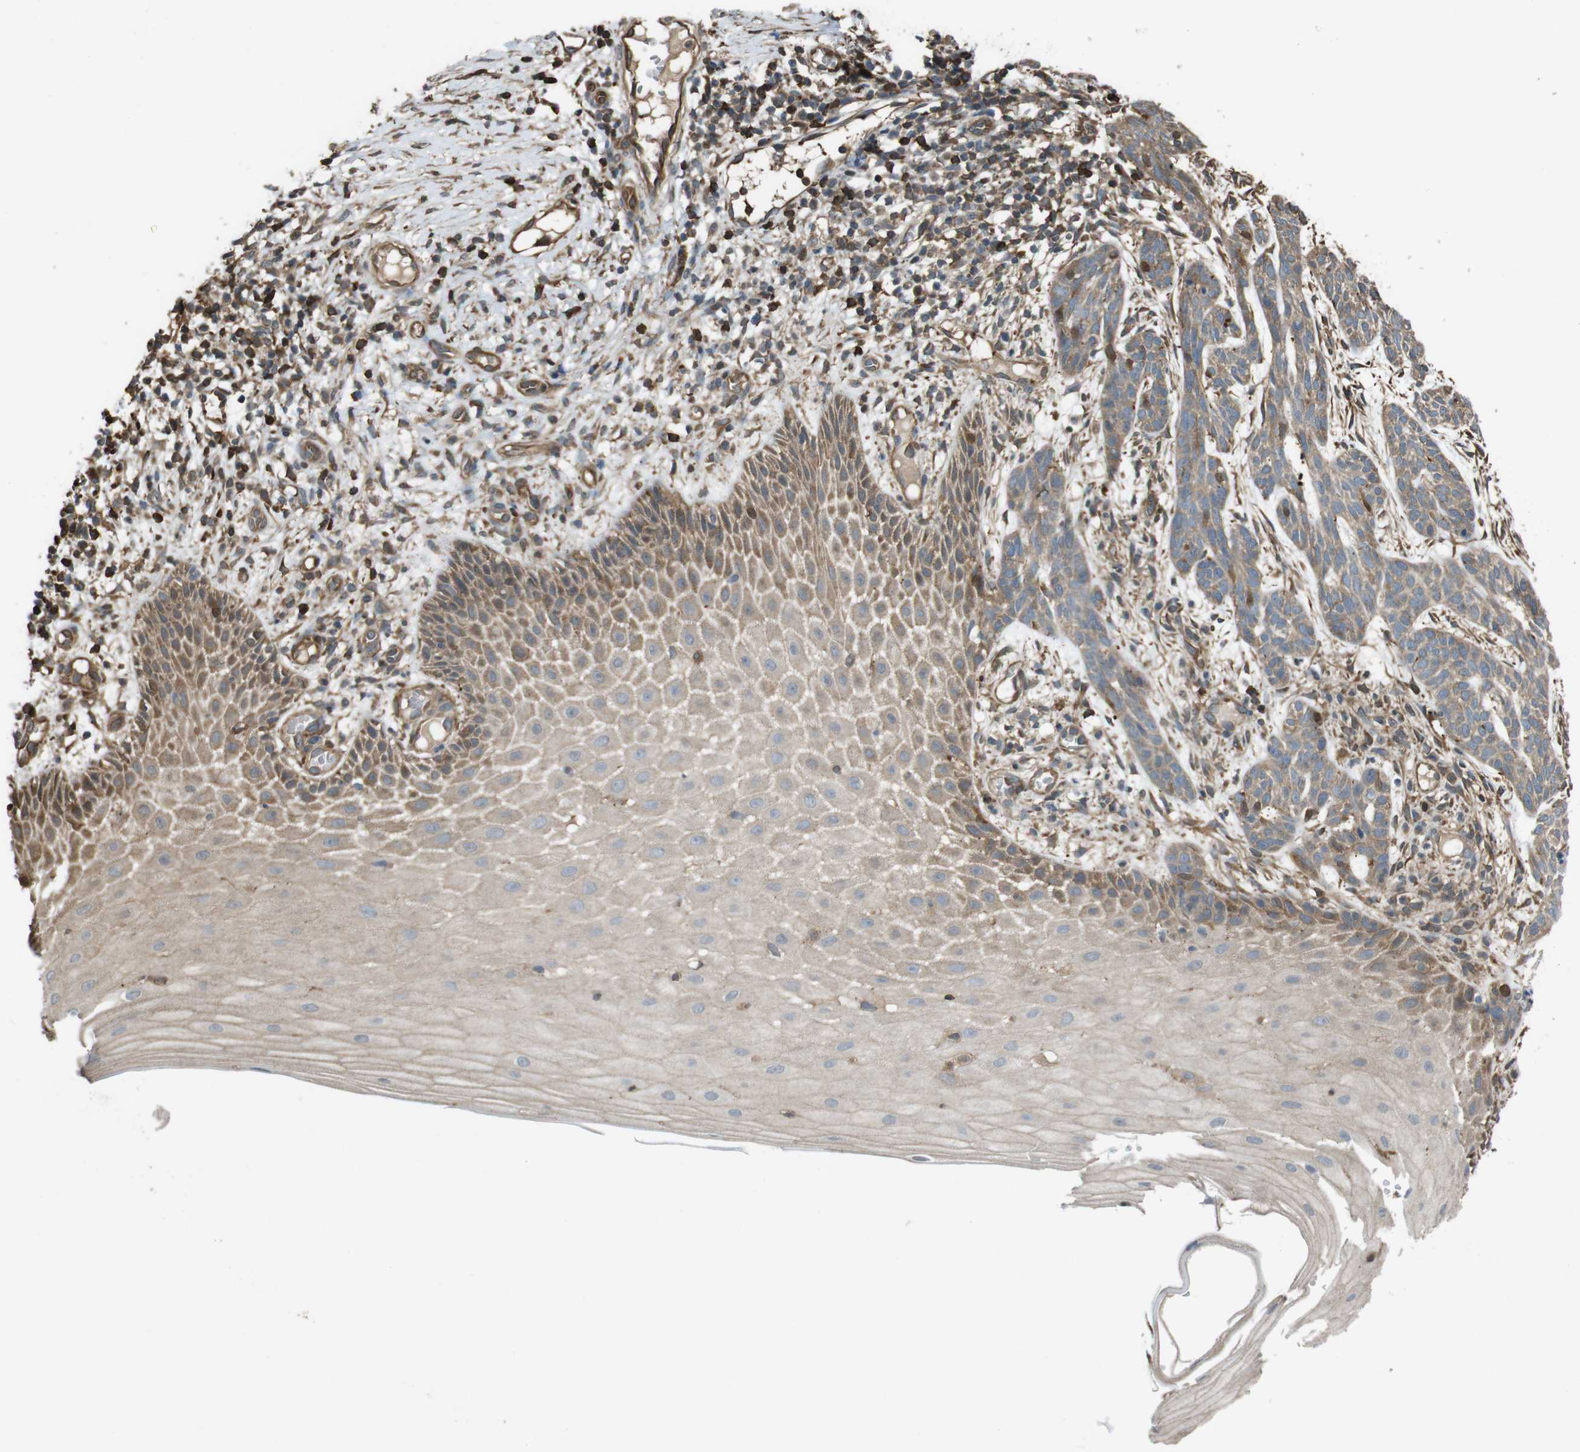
{"staining": {"intensity": "moderate", "quantity": ">75%", "location": "cytoplasmic/membranous"}, "tissue": "skin cancer", "cell_type": "Tumor cells", "image_type": "cancer", "snomed": [{"axis": "morphology", "description": "Basal cell carcinoma"}, {"axis": "topography", "description": "Skin"}], "caption": "Human basal cell carcinoma (skin) stained with a brown dye demonstrates moderate cytoplasmic/membranous positive expression in approximately >75% of tumor cells.", "gene": "ARHGDIA", "patient": {"sex": "female", "age": 59}}